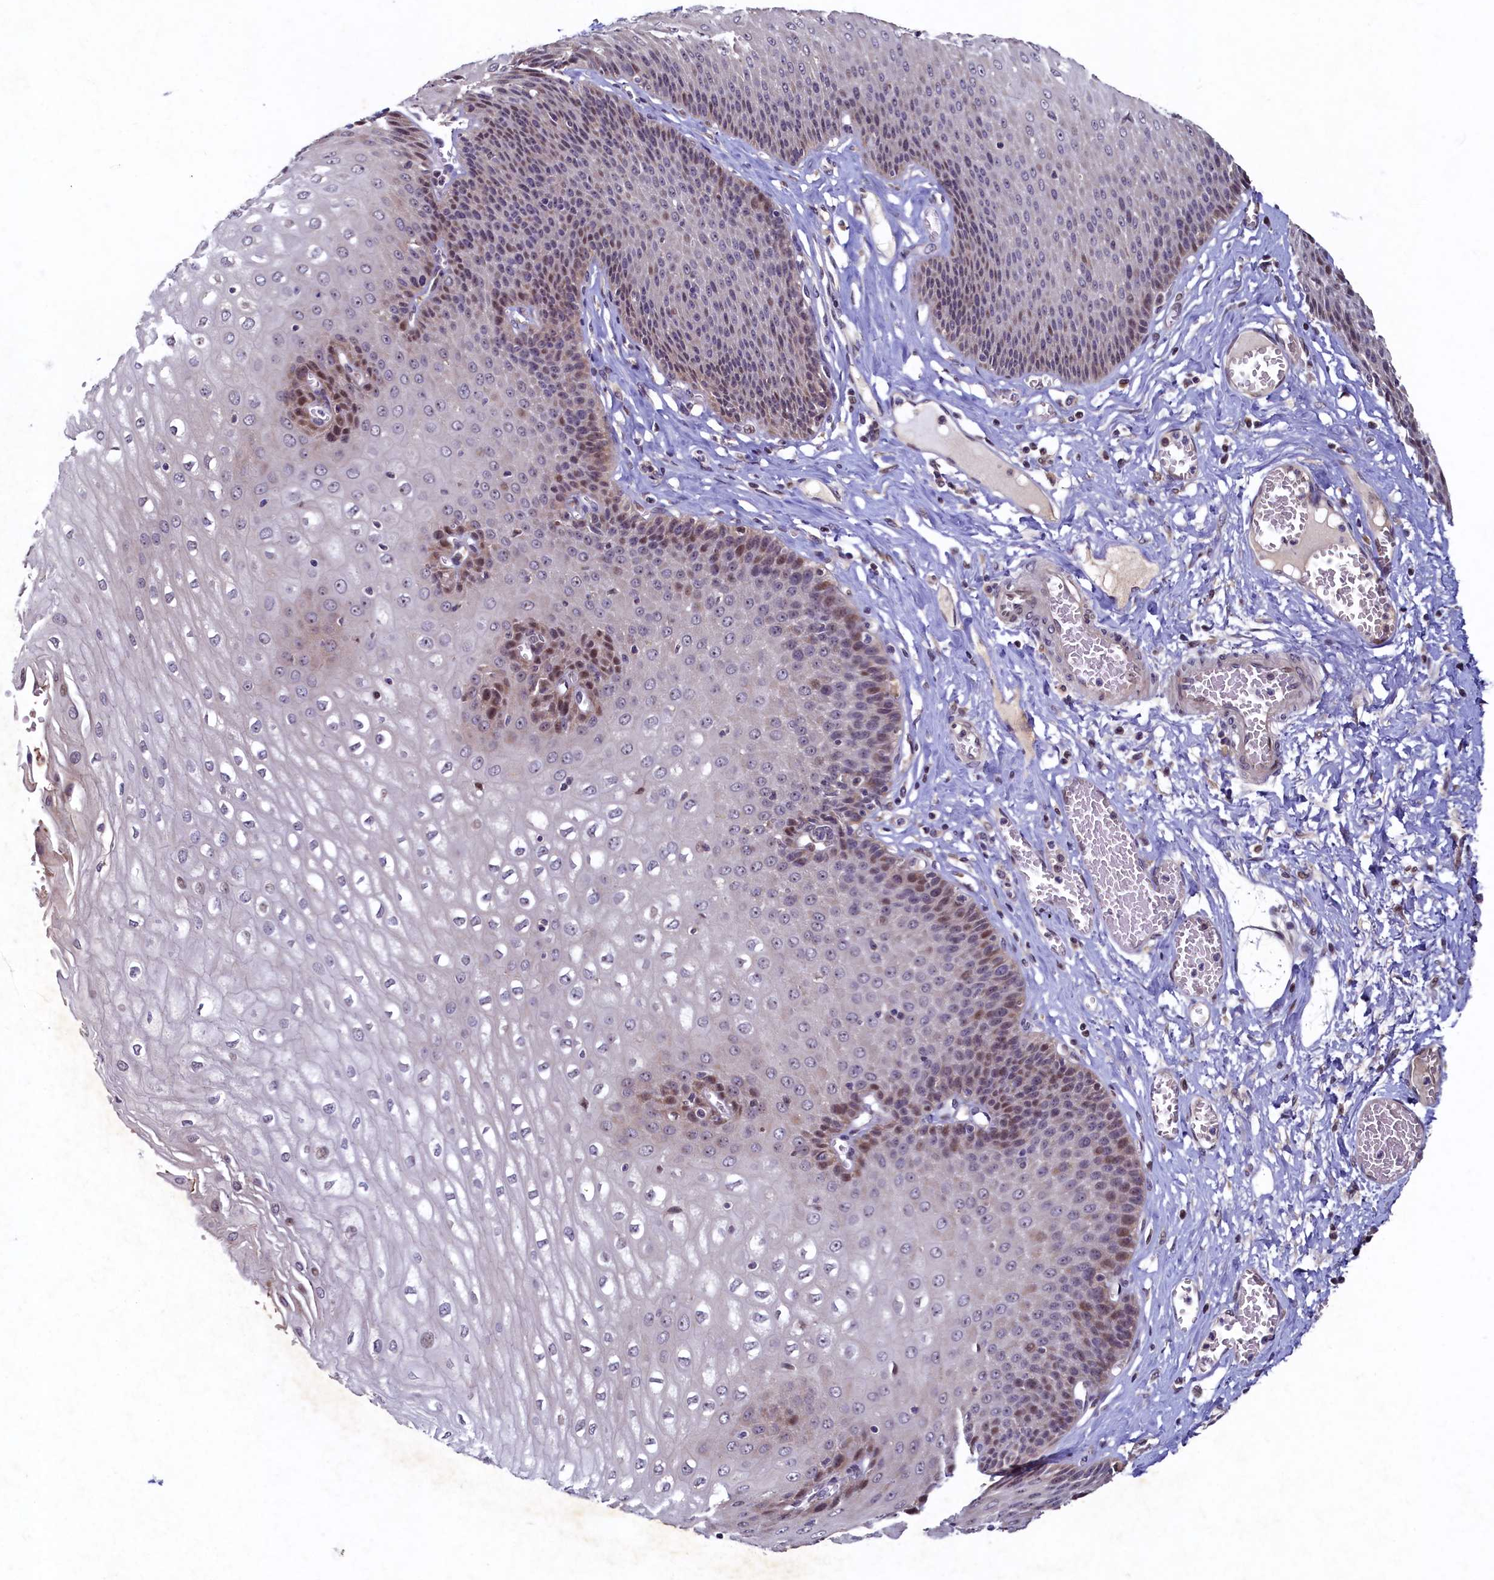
{"staining": {"intensity": "moderate", "quantity": "25%-75%", "location": "cytoplasmic/membranous,nuclear"}, "tissue": "esophagus", "cell_type": "Squamous epithelial cells", "image_type": "normal", "snomed": [{"axis": "morphology", "description": "Normal tissue, NOS"}, {"axis": "topography", "description": "Esophagus"}], "caption": "Immunohistochemistry (IHC) of benign esophagus exhibits medium levels of moderate cytoplasmic/membranous,nuclear expression in approximately 25%-75% of squamous epithelial cells.", "gene": "LATS2", "patient": {"sex": "male", "age": 60}}